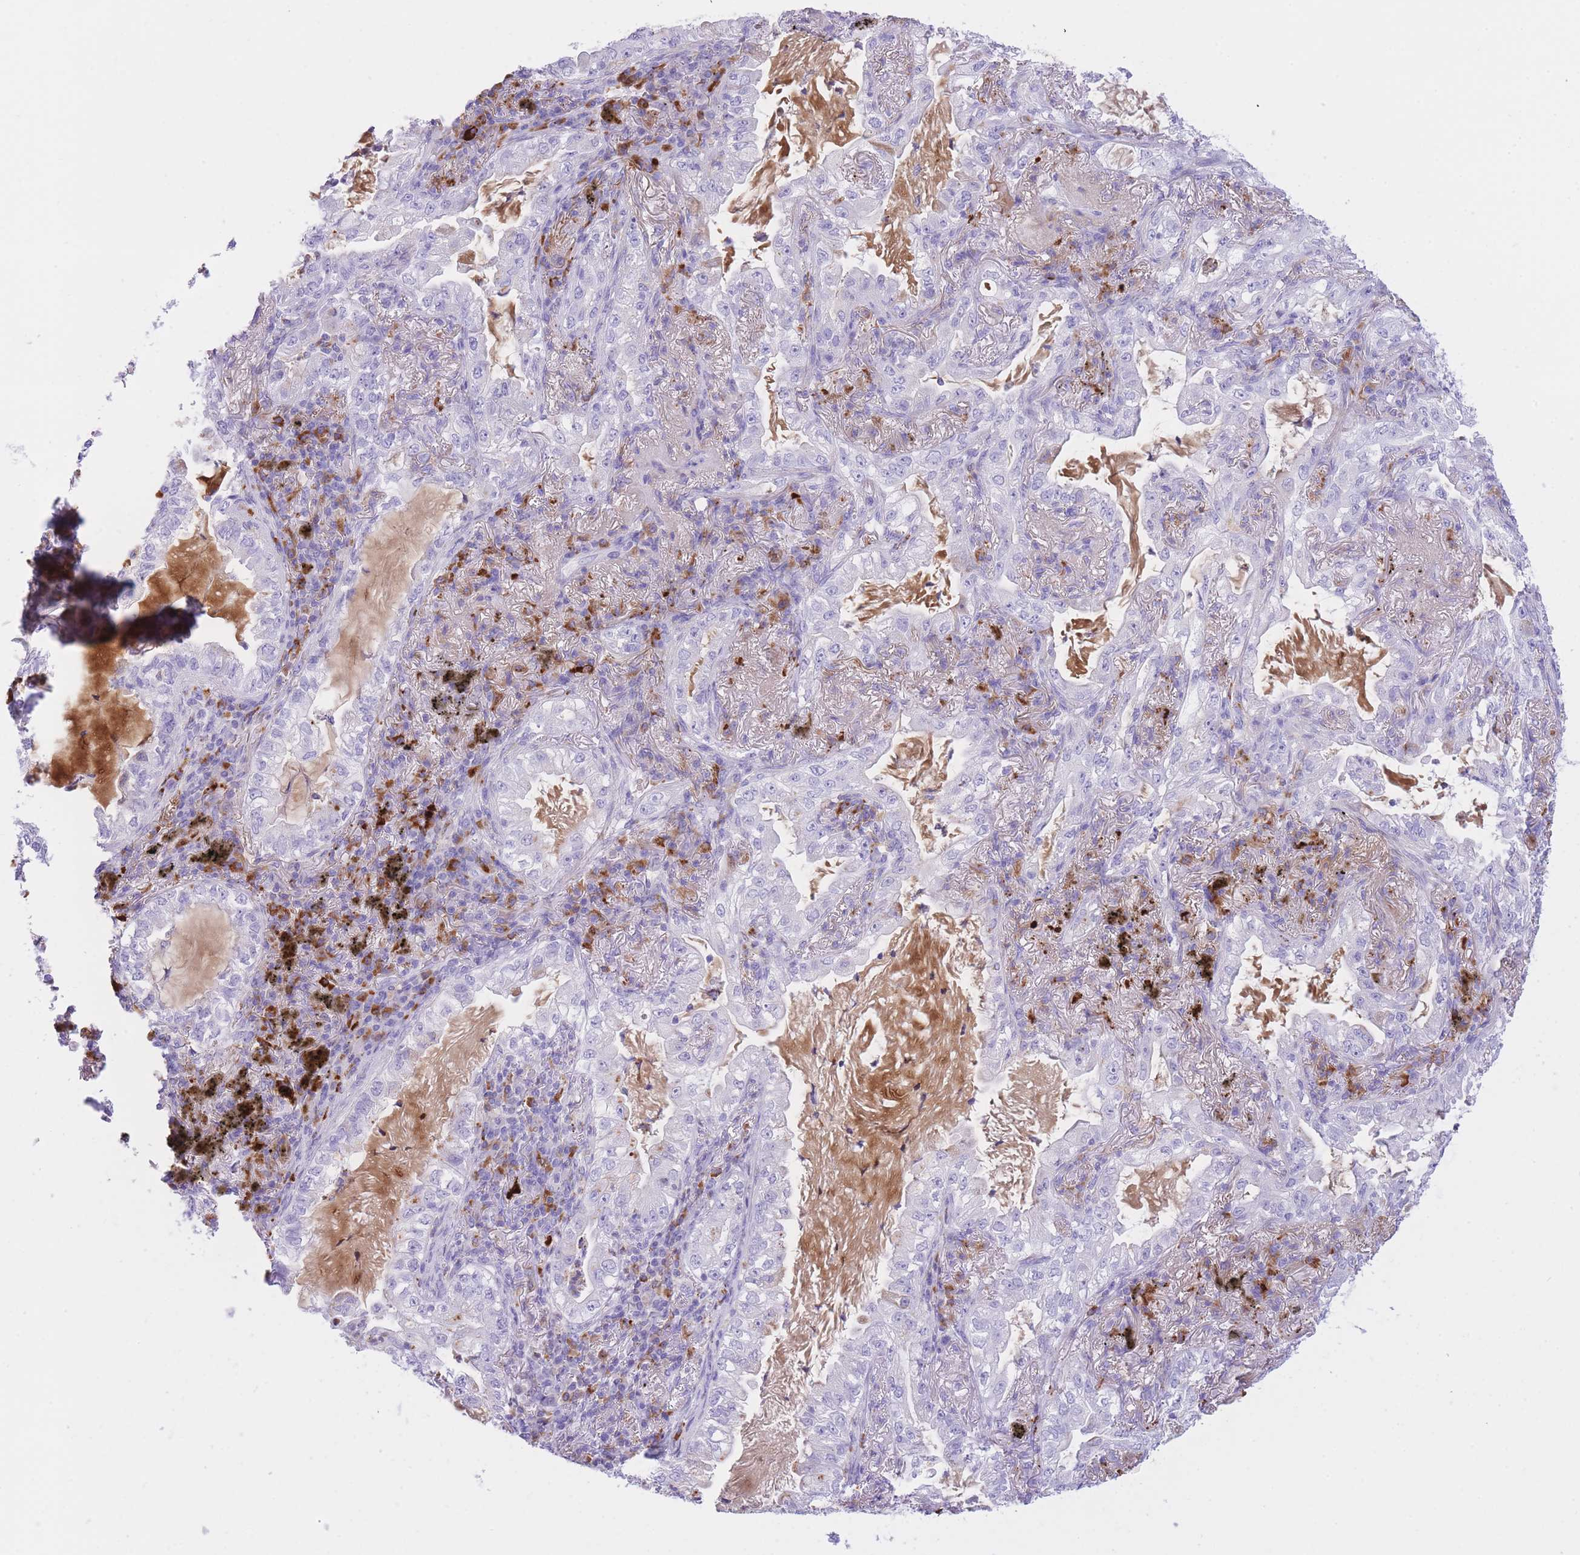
{"staining": {"intensity": "negative", "quantity": "none", "location": "none"}, "tissue": "lung cancer", "cell_type": "Tumor cells", "image_type": "cancer", "snomed": [{"axis": "morphology", "description": "Adenocarcinoma, NOS"}, {"axis": "topography", "description": "Lung"}], "caption": "Human lung cancer (adenocarcinoma) stained for a protein using IHC displays no staining in tumor cells.", "gene": "PLBD1", "patient": {"sex": "female", "age": 73}}